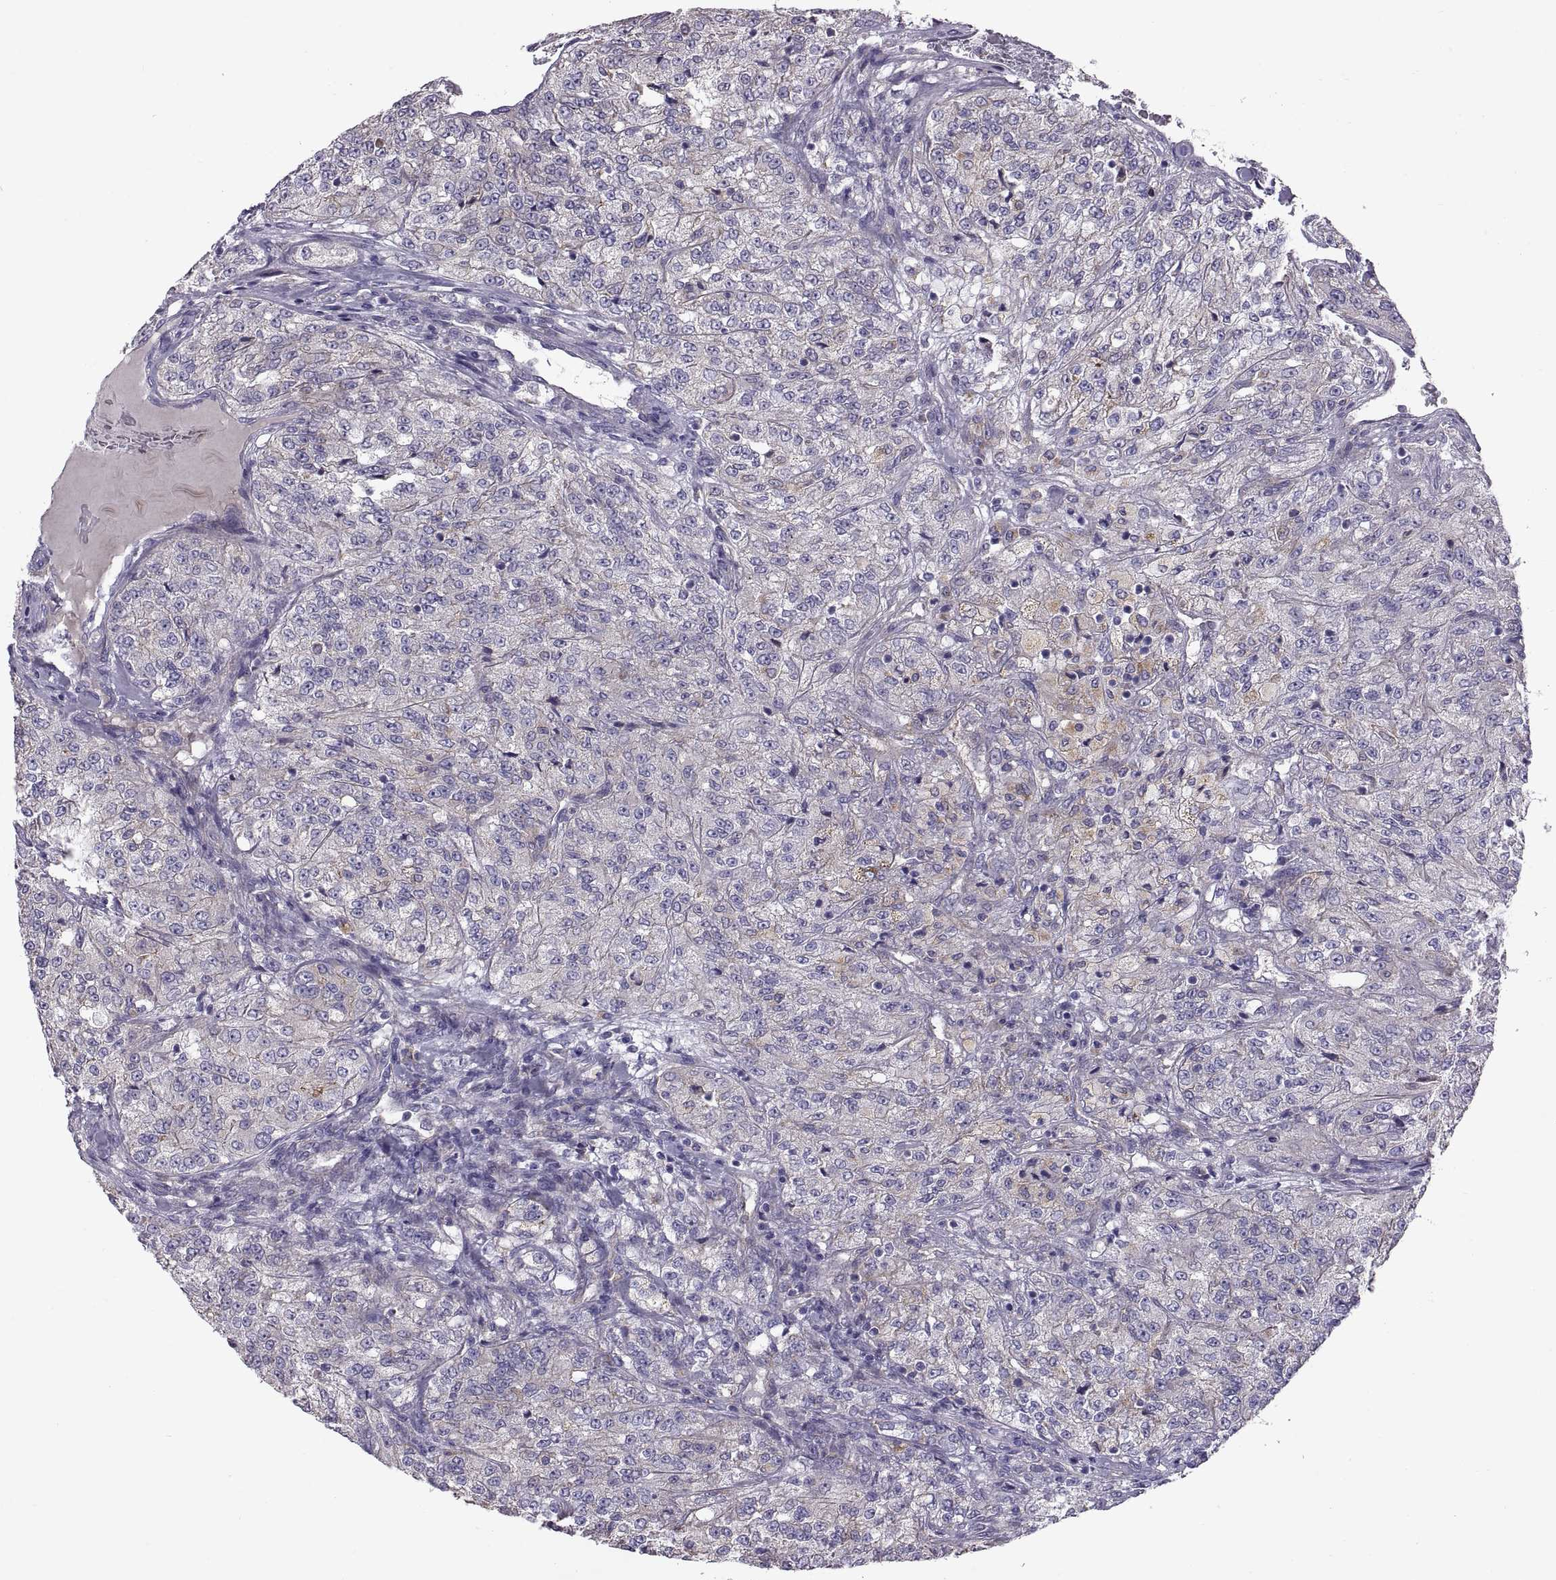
{"staining": {"intensity": "negative", "quantity": "none", "location": "none"}, "tissue": "renal cancer", "cell_type": "Tumor cells", "image_type": "cancer", "snomed": [{"axis": "morphology", "description": "Adenocarcinoma, NOS"}, {"axis": "topography", "description": "Kidney"}], "caption": "A photomicrograph of human renal cancer (adenocarcinoma) is negative for staining in tumor cells. Brightfield microscopy of immunohistochemistry stained with DAB (brown) and hematoxylin (blue), captured at high magnification.", "gene": "ARSL", "patient": {"sex": "female", "age": 63}}